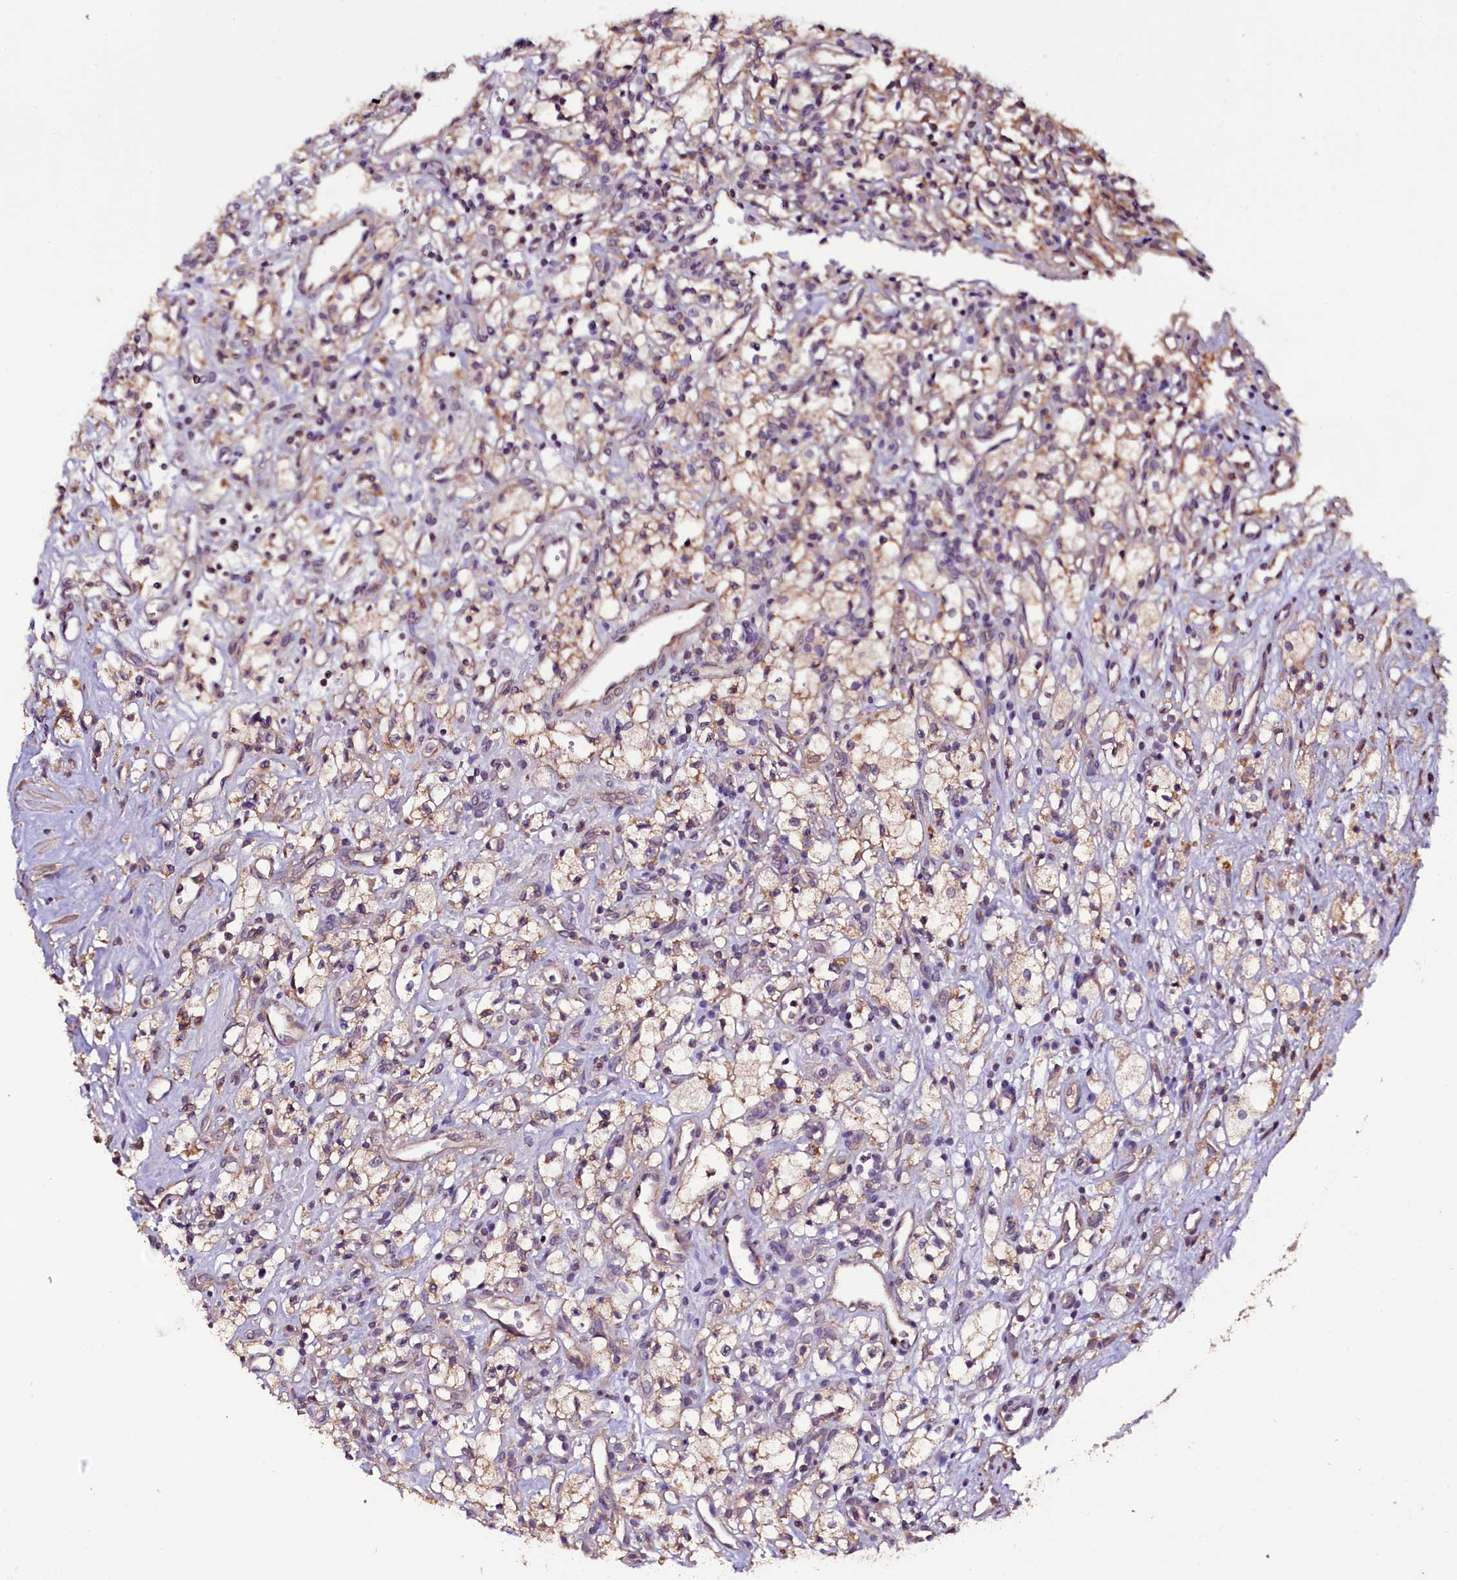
{"staining": {"intensity": "weak", "quantity": ">75%", "location": "cytoplasmic/membranous"}, "tissue": "renal cancer", "cell_type": "Tumor cells", "image_type": "cancer", "snomed": [{"axis": "morphology", "description": "Adenocarcinoma, NOS"}, {"axis": "topography", "description": "Kidney"}], "caption": "Immunohistochemistry of human renal adenocarcinoma exhibits low levels of weak cytoplasmic/membranous expression in about >75% of tumor cells.", "gene": "ENKD1", "patient": {"sex": "male", "age": 59}}